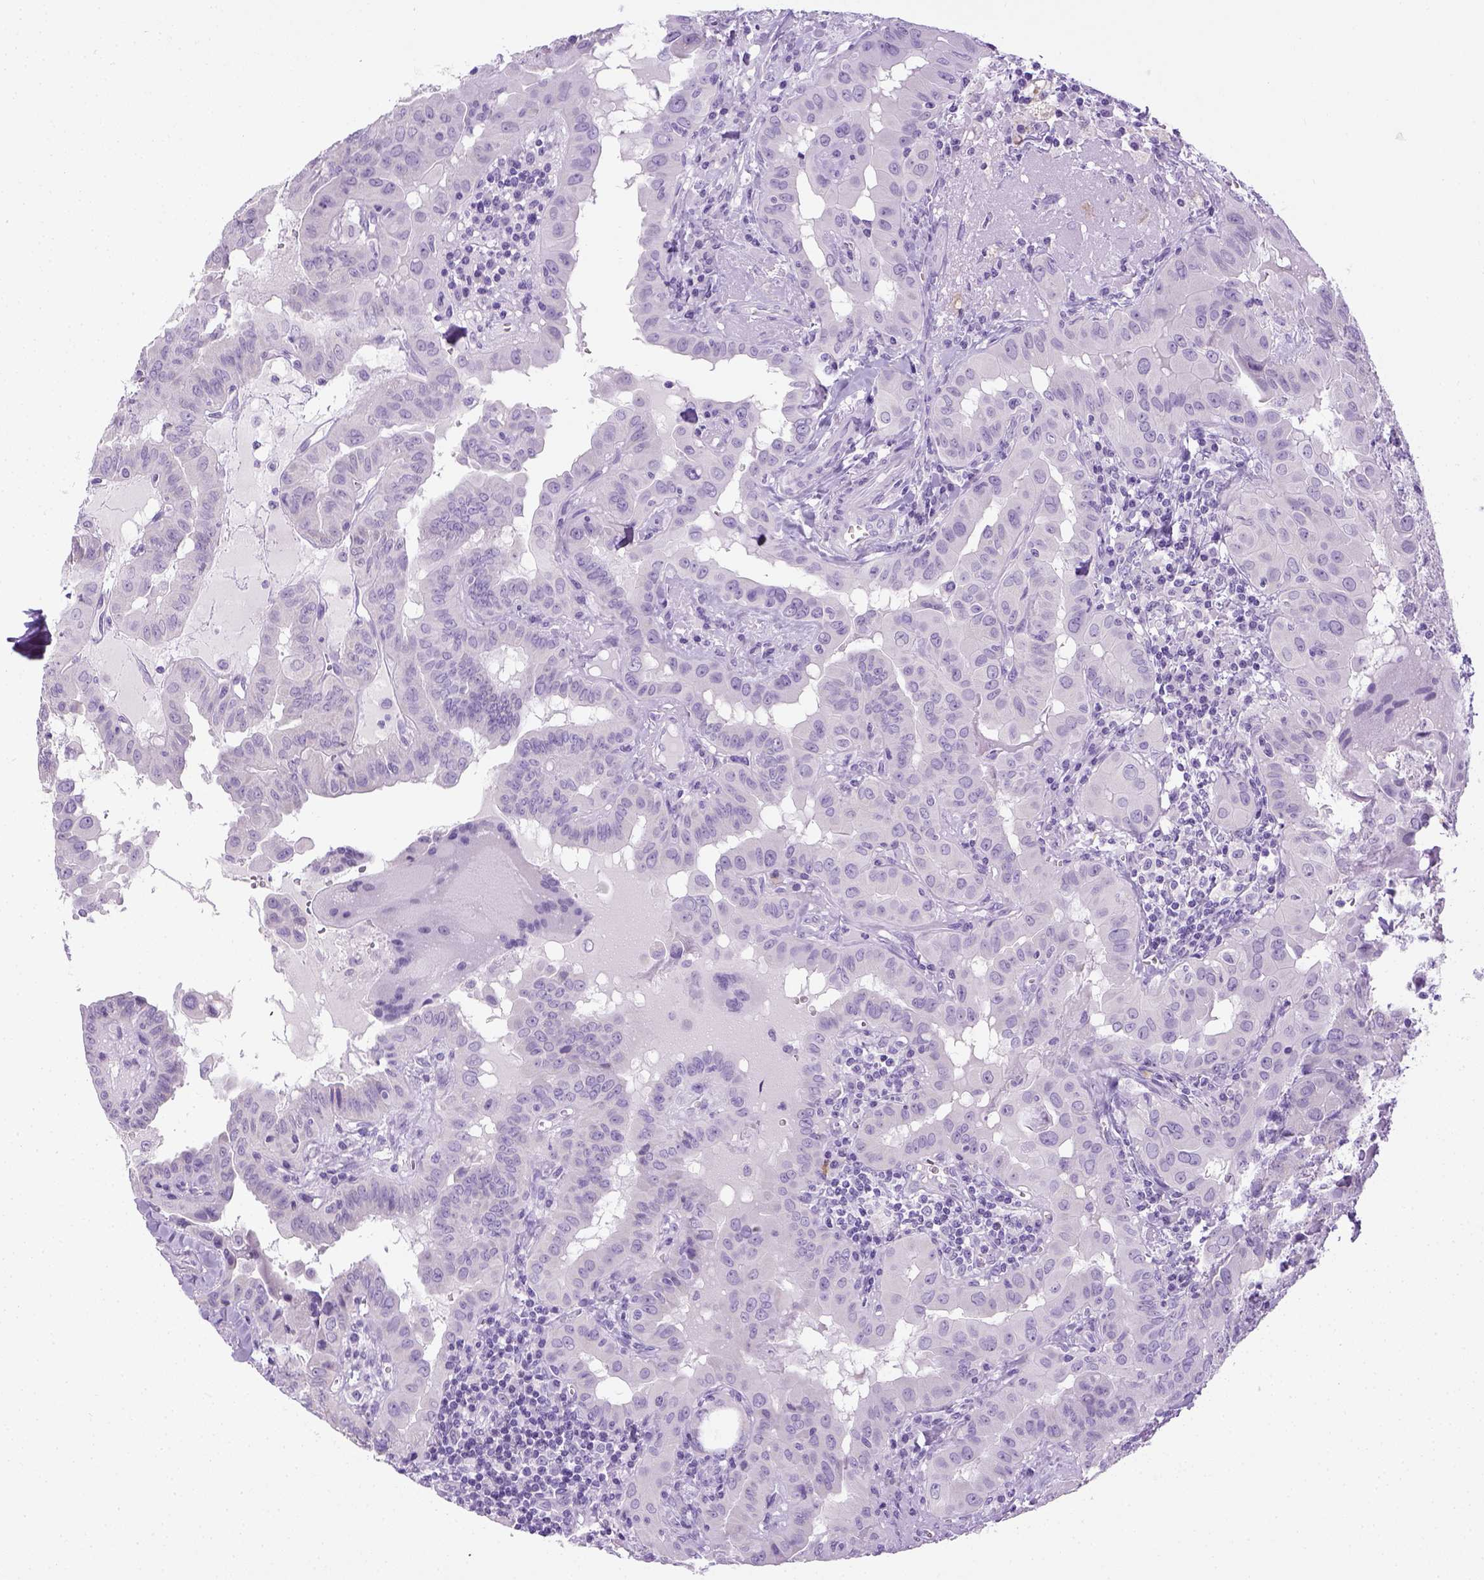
{"staining": {"intensity": "negative", "quantity": "none", "location": "none"}, "tissue": "thyroid cancer", "cell_type": "Tumor cells", "image_type": "cancer", "snomed": [{"axis": "morphology", "description": "Papillary adenocarcinoma, NOS"}, {"axis": "topography", "description": "Thyroid gland"}], "caption": "A high-resolution micrograph shows immunohistochemistry (IHC) staining of thyroid cancer (papillary adenocarcinoma), which demonstrates no significant staining in tumor cells.", "gene": "LGSN", "patient": {"sex": "female", "age": 37}}